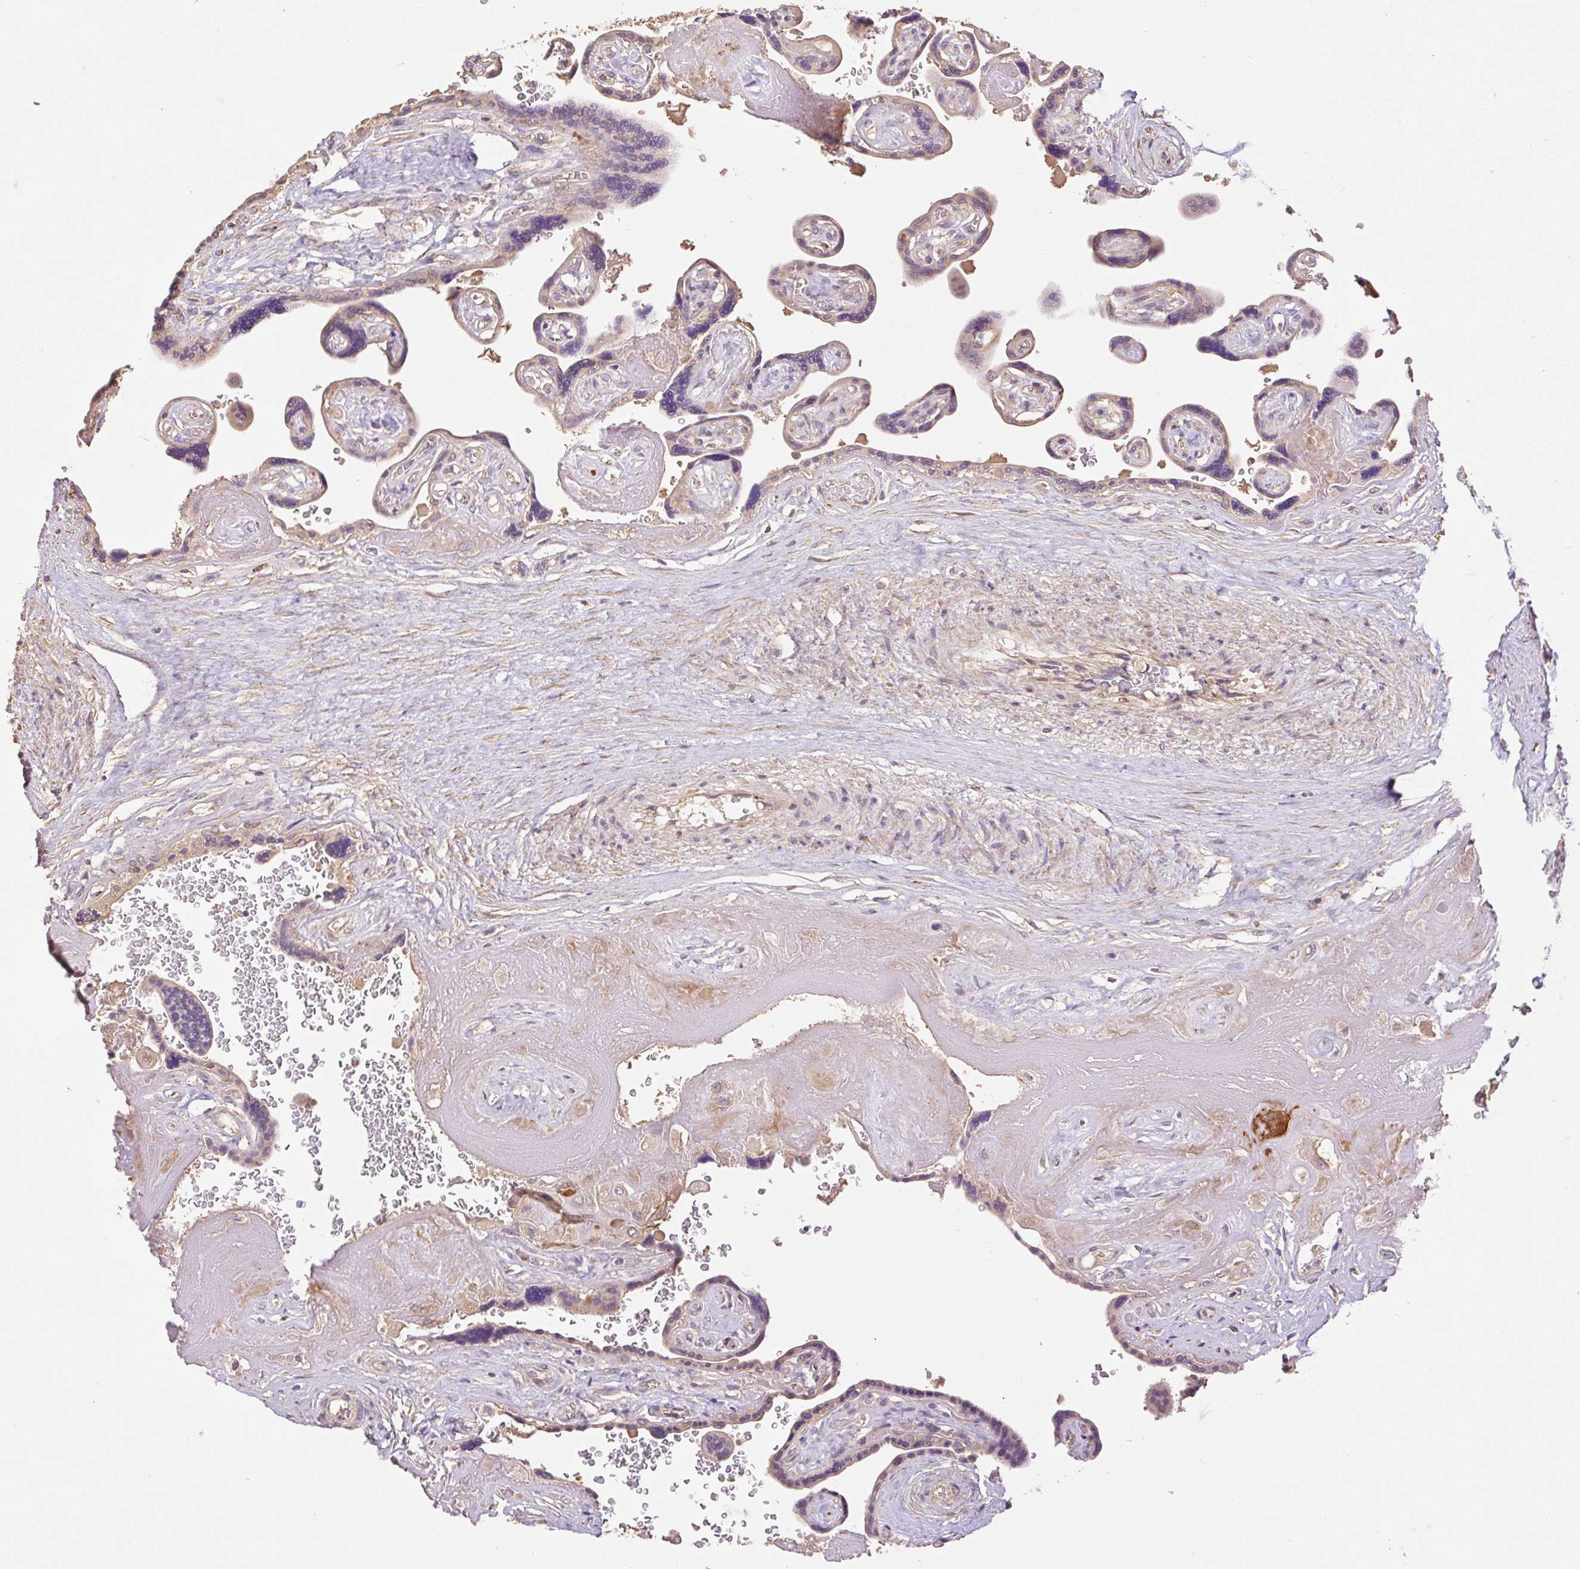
{"staining": {"intensity": "moderate", "quantity": "25%-75%", "location": "cytoplasmic/membranous"}, "tissue": "placenta", "cell_type": "Trophoblastic cells", "image_type": "normal", "snomed": [{"axis": "morphology", "description": "Normal tissue, NOS"}, {"axis": "topography", "description": "Placenta"}], "caption": "Immunohistochemistry staining of benign placenta, which exhibits medium levels of moderate cytoplasmic/membranous expression in approximately 25%-75% of trophoblastic cells indicating moderate cytoplasmic/membranous protein staining. The staining was performed using DAB (brown) for protein detection and nuclei were counterstained in hematoxylin (blue).", "gene": "DESI1", "patient": {"sex": "female", "age": 32}}